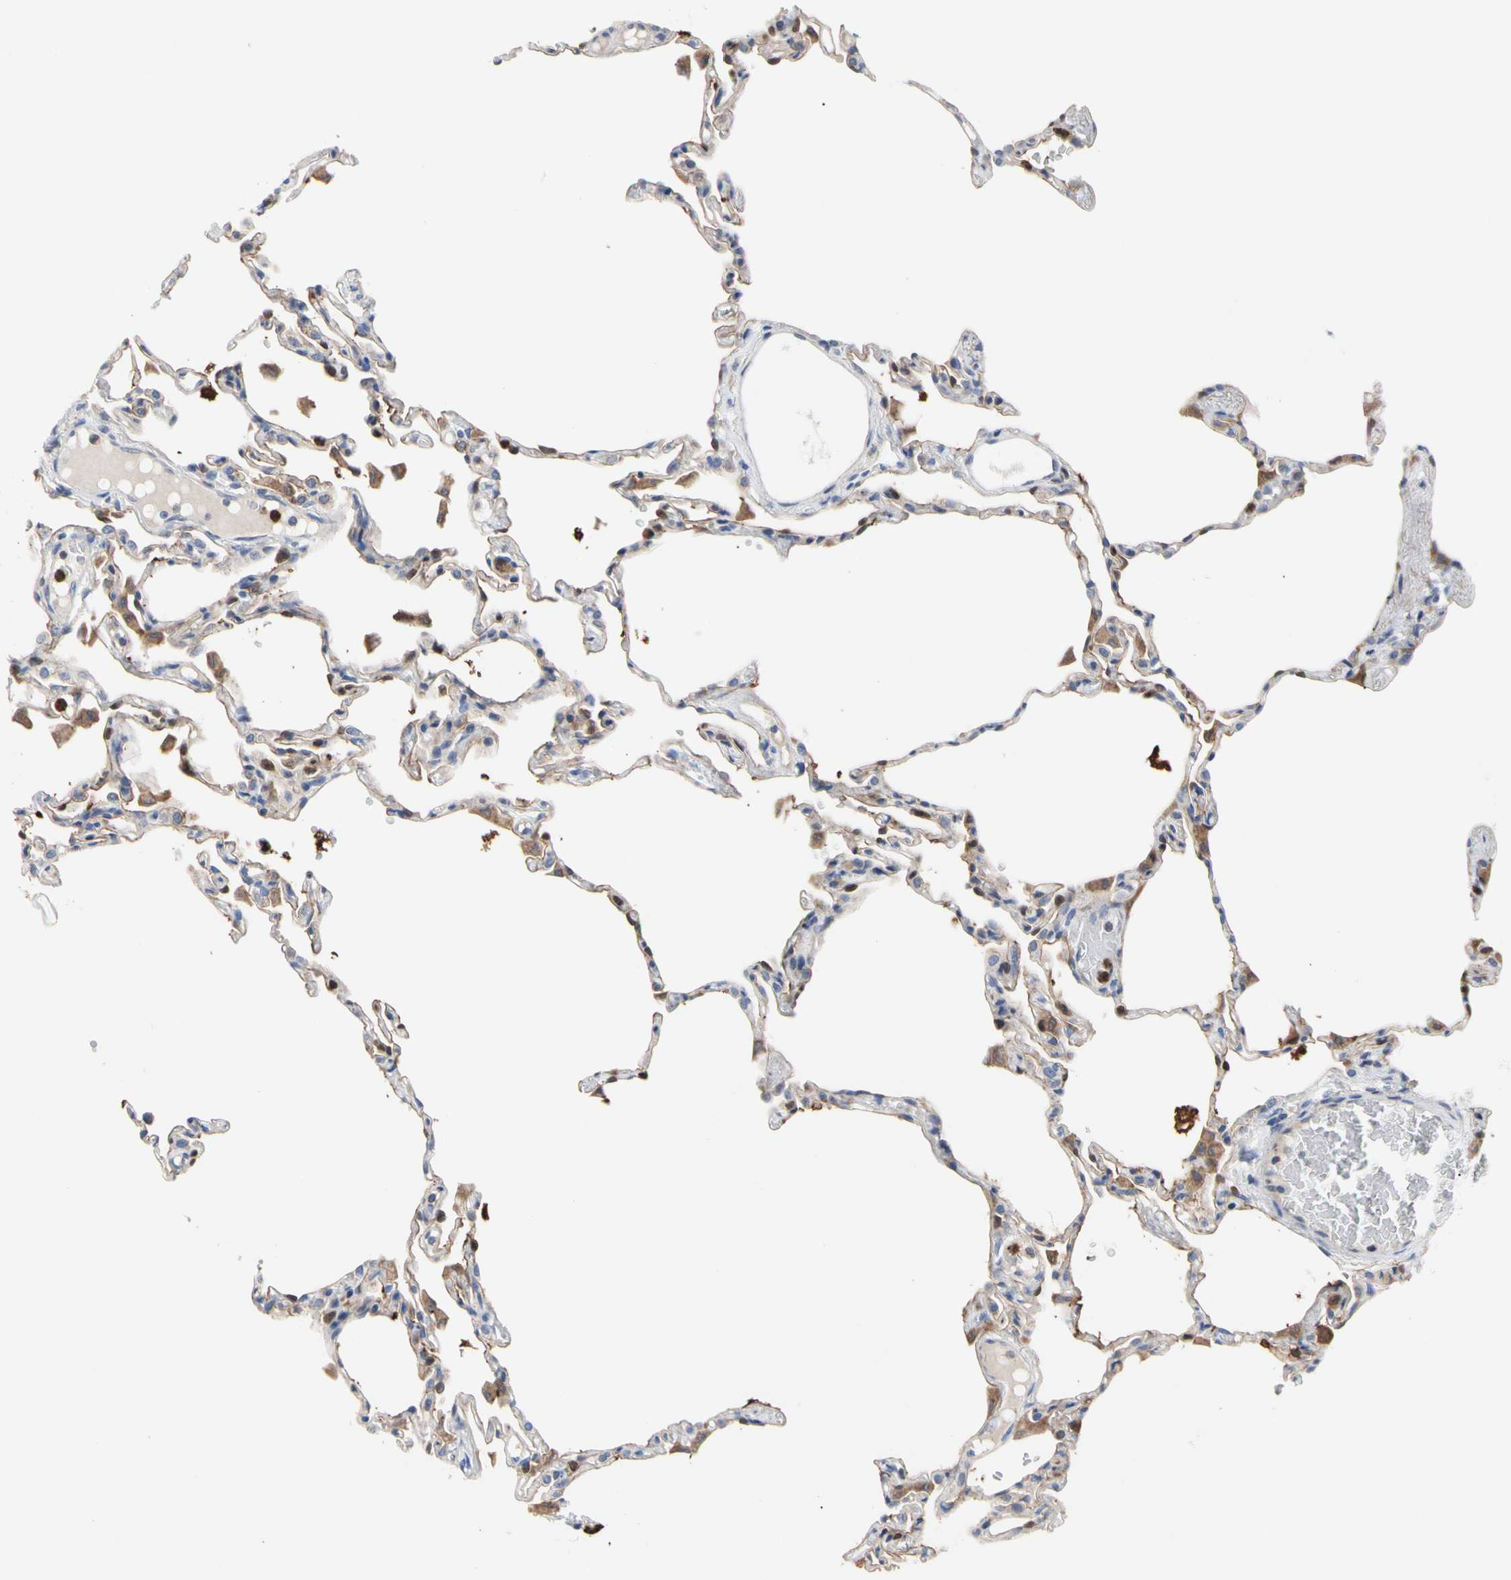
{"staining": {"intensity": "weak", "quantity": "<25%", "location": "cytoplasmic/membranous"}, "tissue": "lung", "cell_type": "Alveolar cells", "image_type": "normal", "snomed": [{"axis": "morphology", "description": "Normal tissue, NOS"}, {"axis": "topography", "description": "Lung"}], "caption": "Immunohistochemical staining of normal lung displays no significant expression in alveolar cells. (DAB immunohistochemistry, high magnification).", "gene": "MCL1", "patient": {"sex": "female", "age": 49}}